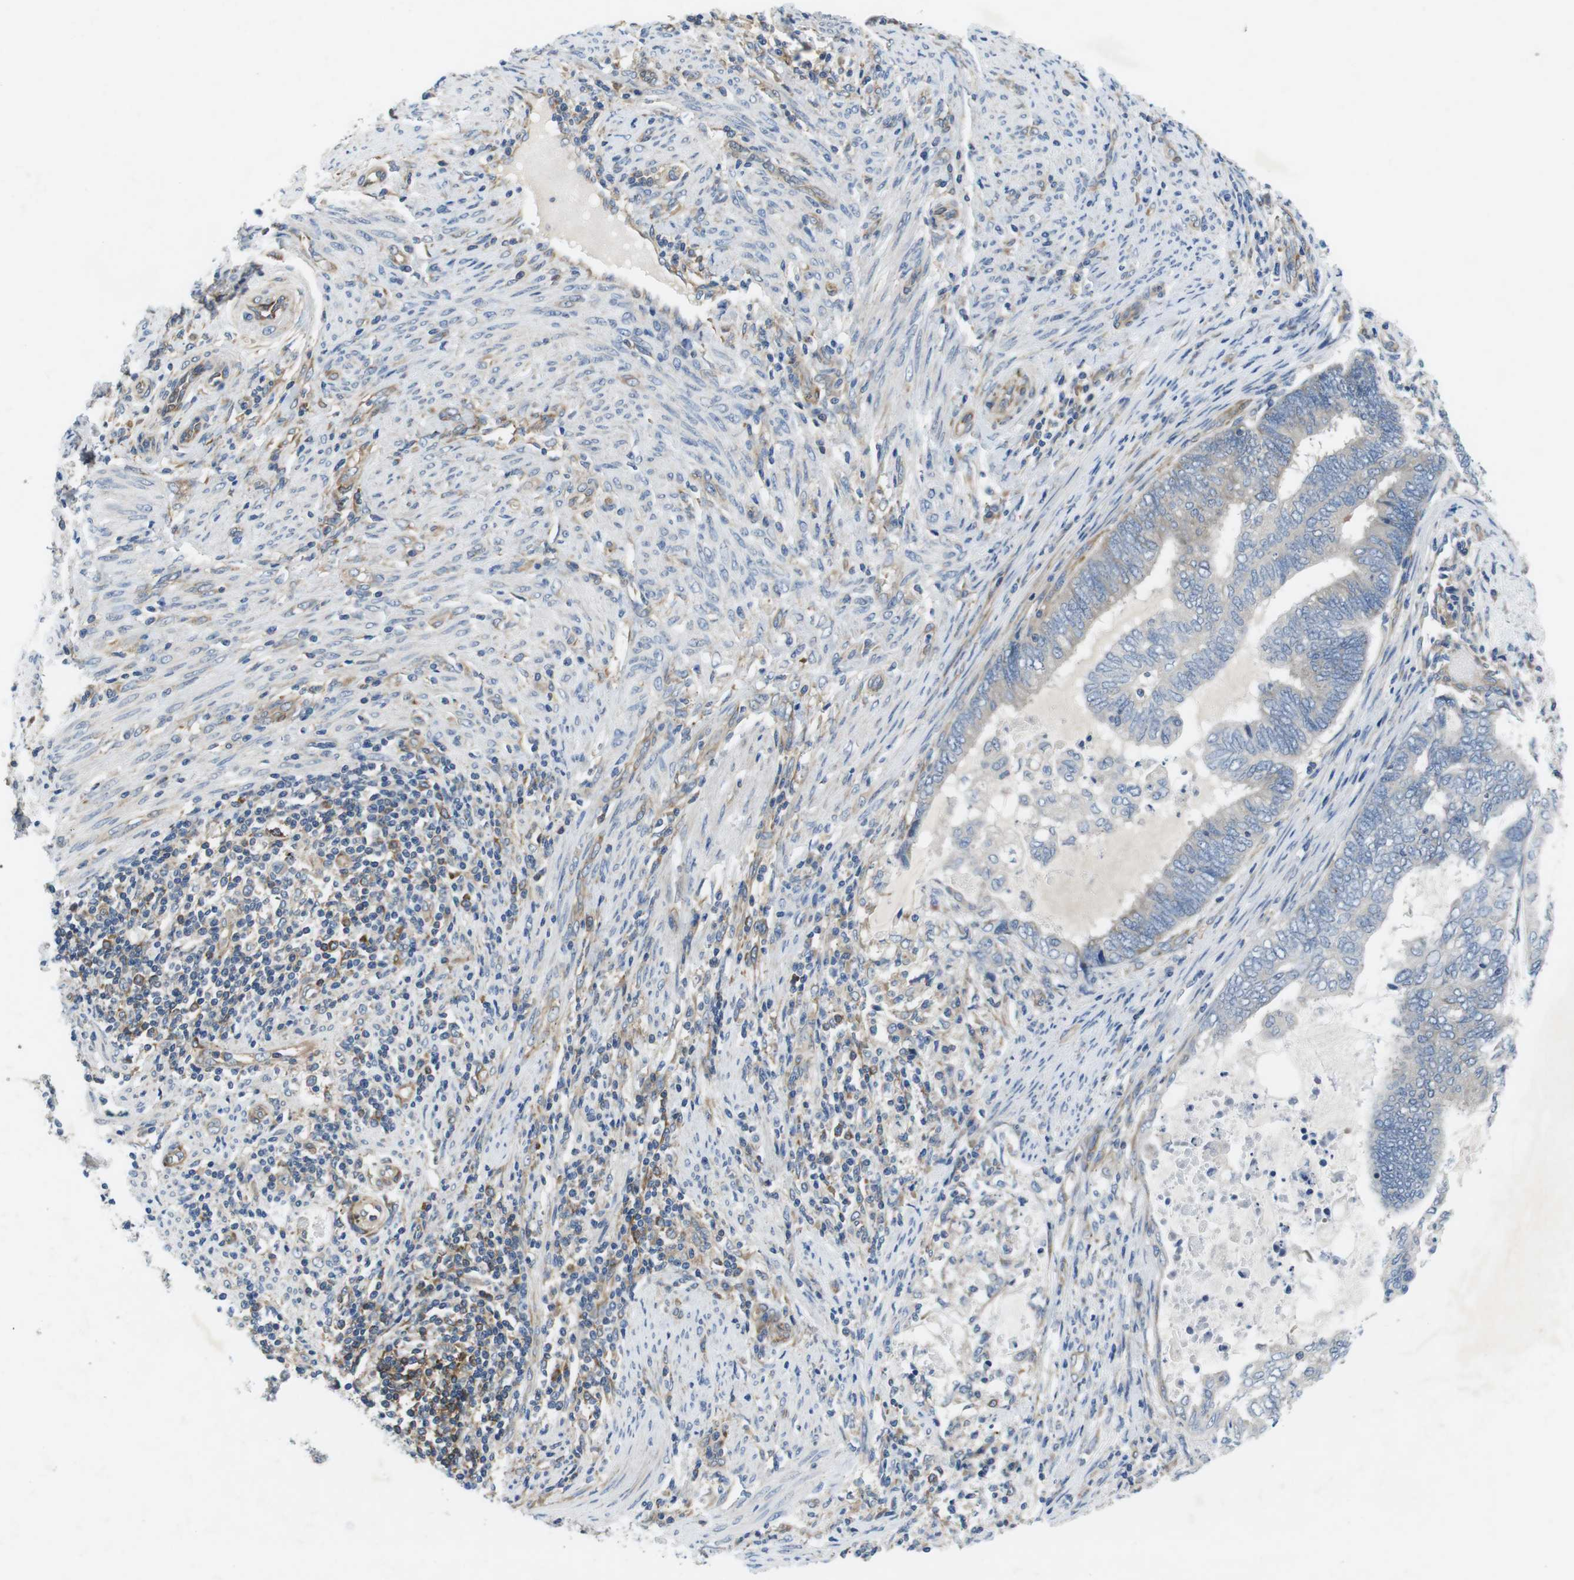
{"staining": {"intensity": "negative", "quantity": "none", "location": "none"}, "tissue": "endometrial cancer", "cell_type": "Tumor cells", "image_type": "cancer", "snomed": [{"axis": "morphology", "description": "Adenocarcinoma, NOS"}, {"axis": "topography", "description": "Uterus"}, {"axis": "topography", "description": "Endometrium"}], "caption": "Human endometrial adenocarcinoma stained for a protein using IHC reveals no positivity in tumor cells.", "gene": "DCLK1", "patient": {"sex": "female", "age": 70}}